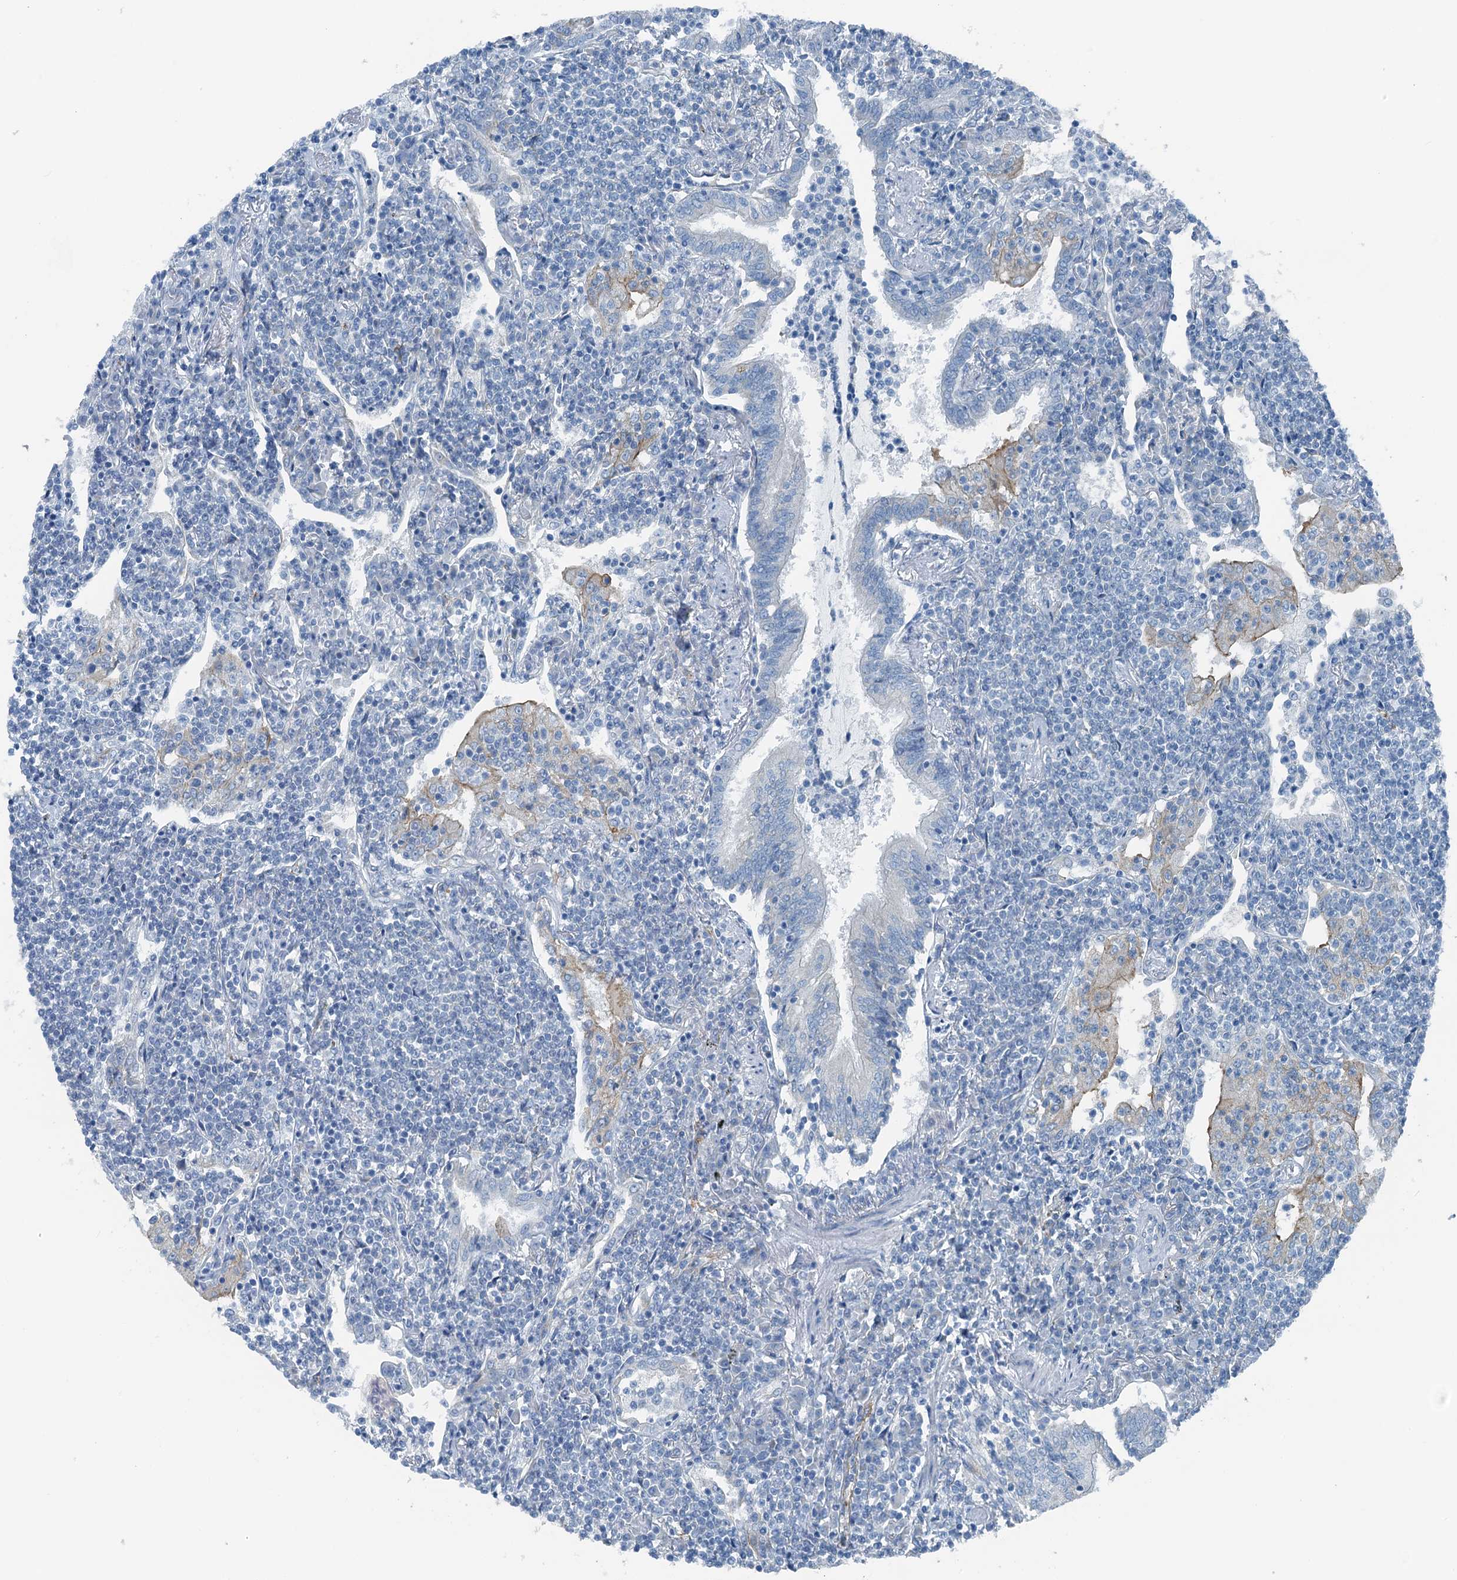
{"staining": {"intensity": "negative", "quantity": "none", "location": "none"}, "tissue": "lymphoma", "cell_type": "Tumor cells", "image_type": "cancer", "snomed": [{"axis": "morphology", "description": "Malignant lymphoma, non-Hodgkin's type, Low grade"}, {"axis": "topography", "description": "Lung"}], "caption": "Immunohistochemical staining of lymphoma shows no significant positivity in tumor cells. The staining was performed using DAB (3,3'-diaminobenzidine) to visualize the protein expression in brown, while the nuclei were stained in blue with hematoxylin (Magnification: 20x).", "gene": "TMOD2", "patient": {"sex": "female", "age": 71}}